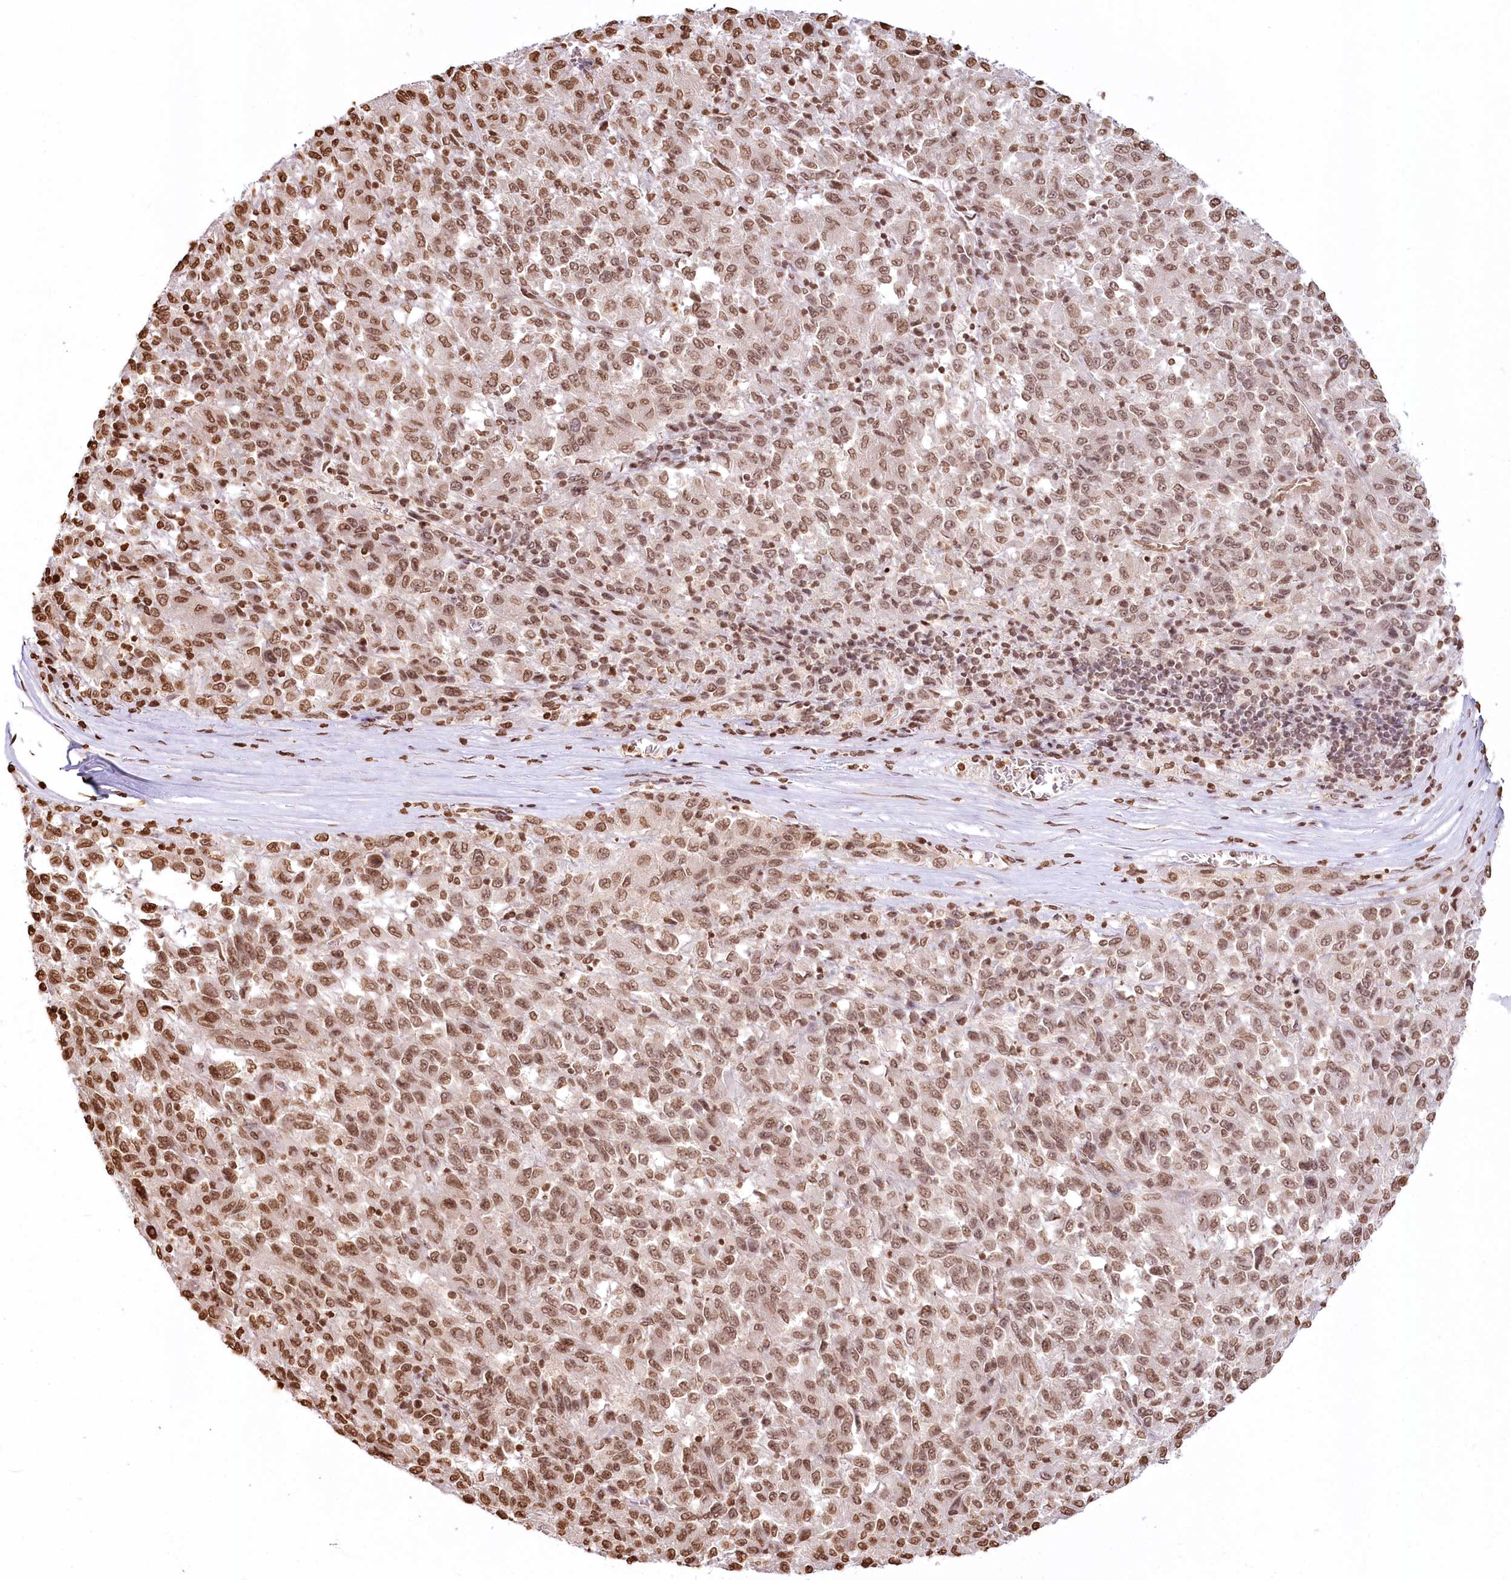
{"staining": {"intensity": "moderate", "quantity": ">75%", "location": "nuclear"}, "tissue": "melanoma", "cell_type": "Tumor cells", "image_type": "cancer", "snomed": [{"axis": "morphology", "description": "Malignant melanoma, Metastatic site"}, {"axis": "topography", "description": "Lung"}], "caption": "Immunohistochemical staining of melanoma shows moderate nuclear protein expression in approximately >75% of tumor cells.", "gene": "FAM13A", "patient": {"sex": "male", "age": 64}}